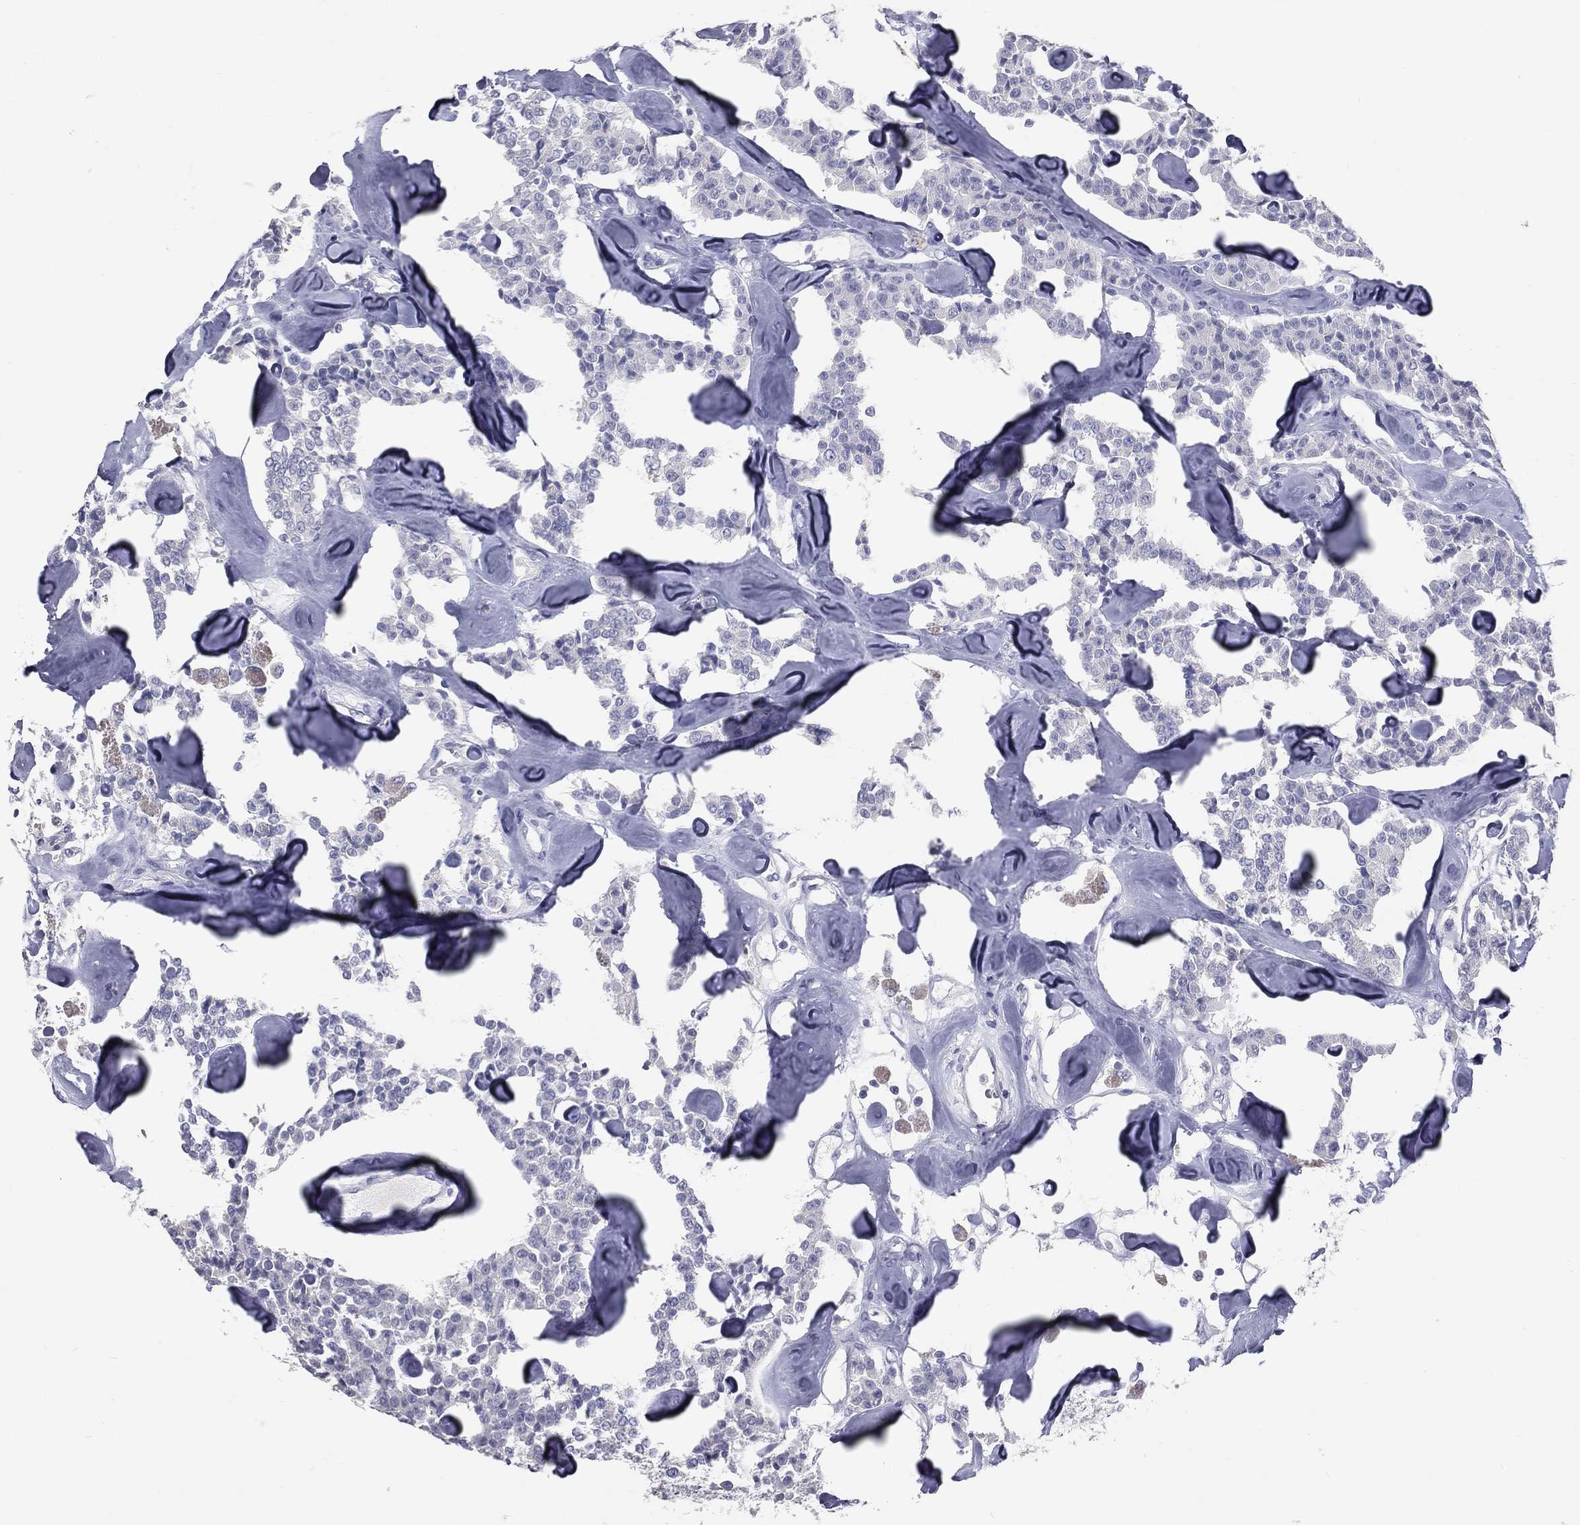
{"staining": {"intensity": "negative", "quantity": "none", "location": "none"}, "tissue": "carcinoid", "cell_type": "Tumor cells", "image_type": "cancer", "snomed": [{"axis": "morphology", "description": "Carcinoid, malignant, NOS"}, {"axis": "topography", "description": "Pancreas"}], "caption": "Immunohistochemistry (IHC) image of neoplastic tissue: human carcinoid (malignant) stained with DAB shows no significant protein positivity in tumor cells.", "gene": "TFPI2", "patient": {"sex": "male", "age": 41}}